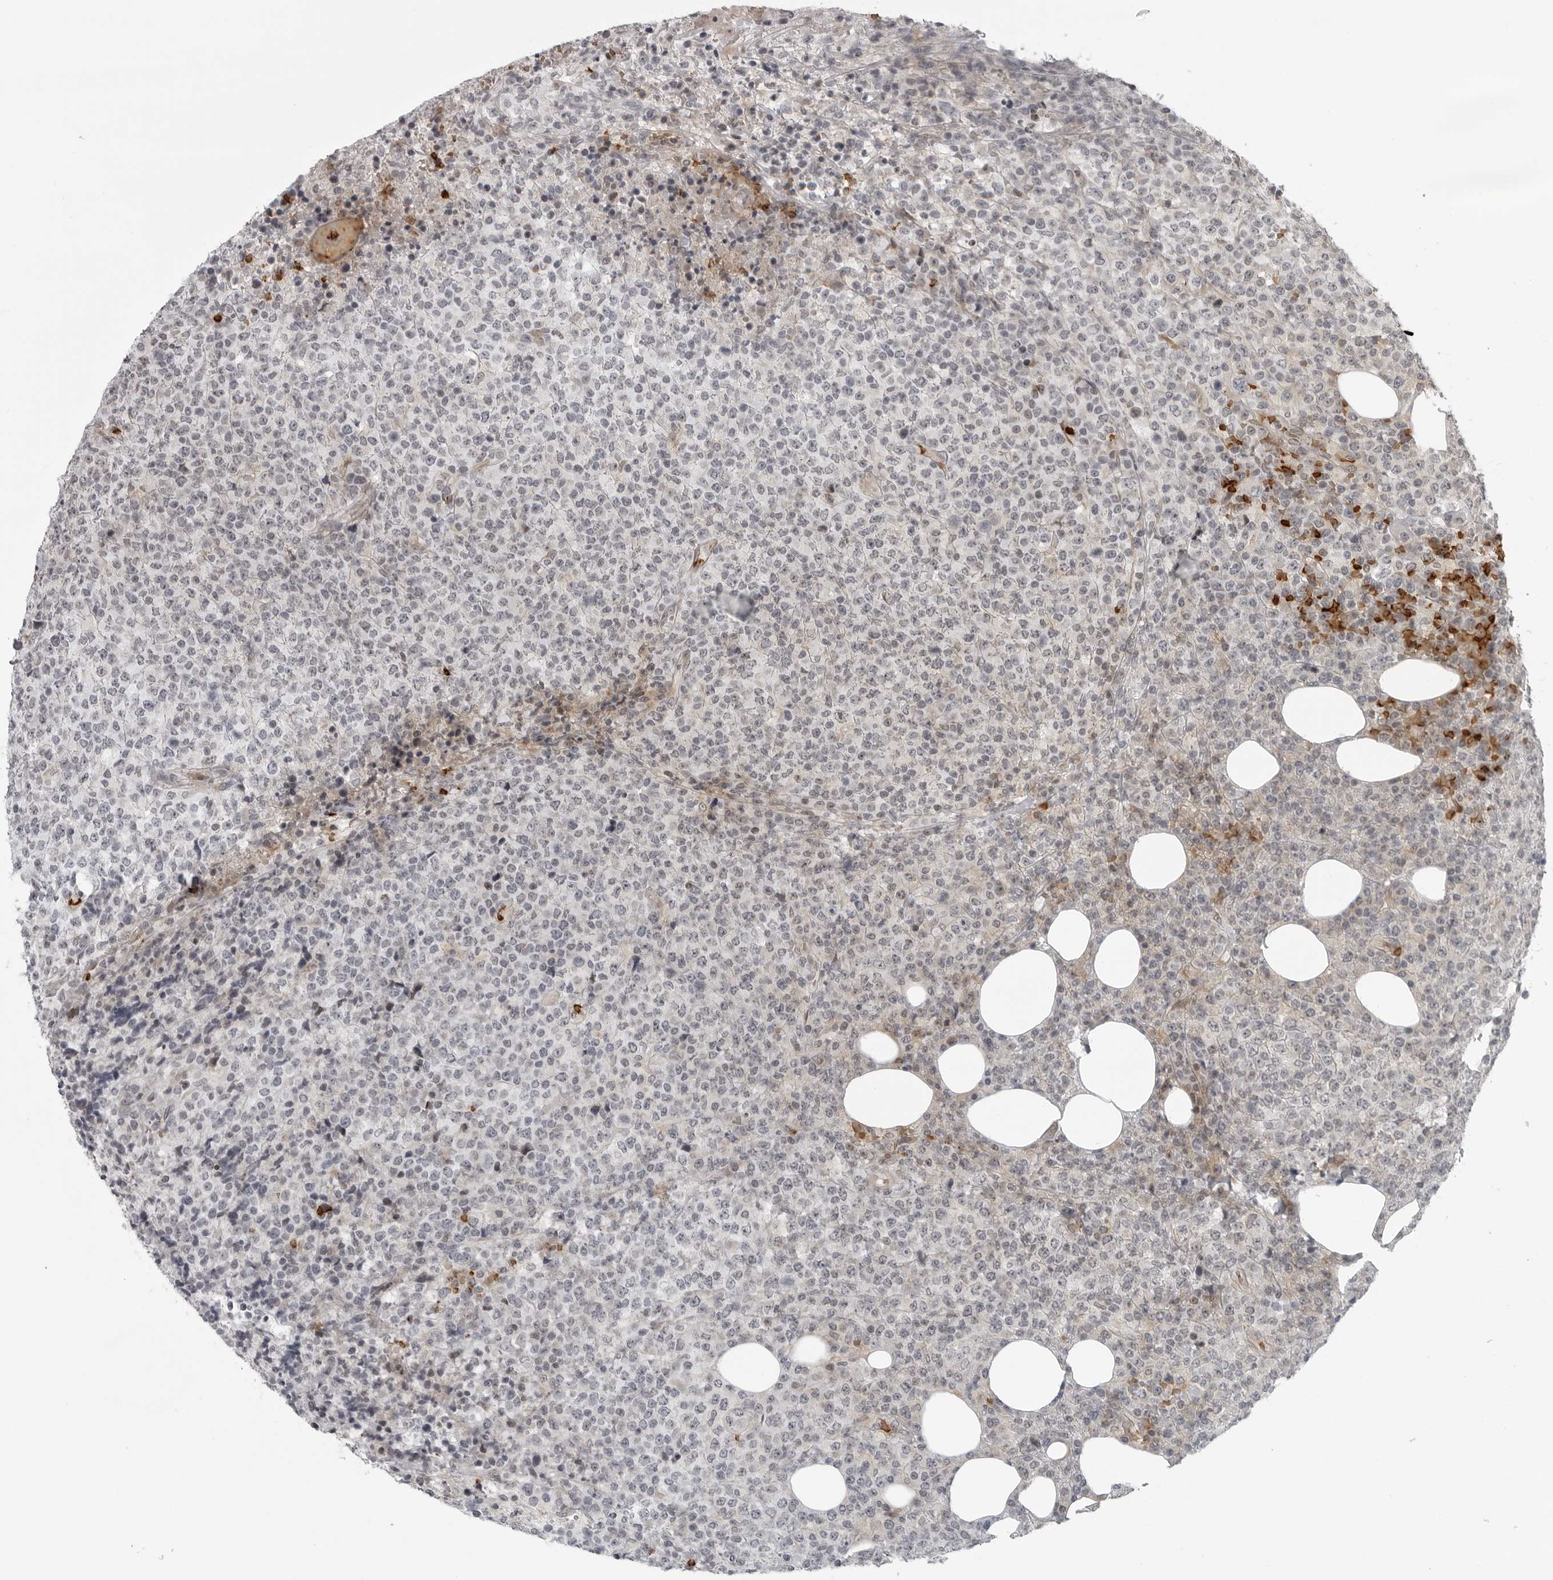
{"staining": {"intensity": "negative", "quantity": "none", "location": "none"}, "tissue": "lymphoma", "cell_type": "Tumor cells", "image_type": "cancer", "snomed": [{"axis": "morphology", "description": "Malignant lymphoma, non-Hodgkin's type, High grade"}, {"axis": "topography", "description": "Lymph node"}], "caption": "Immunohistochemistry (IHC) of human lymphoma shows no positivity in tumor cells.", "gene": "THOP1", "patient": {"sex": "male", "age": 13}}